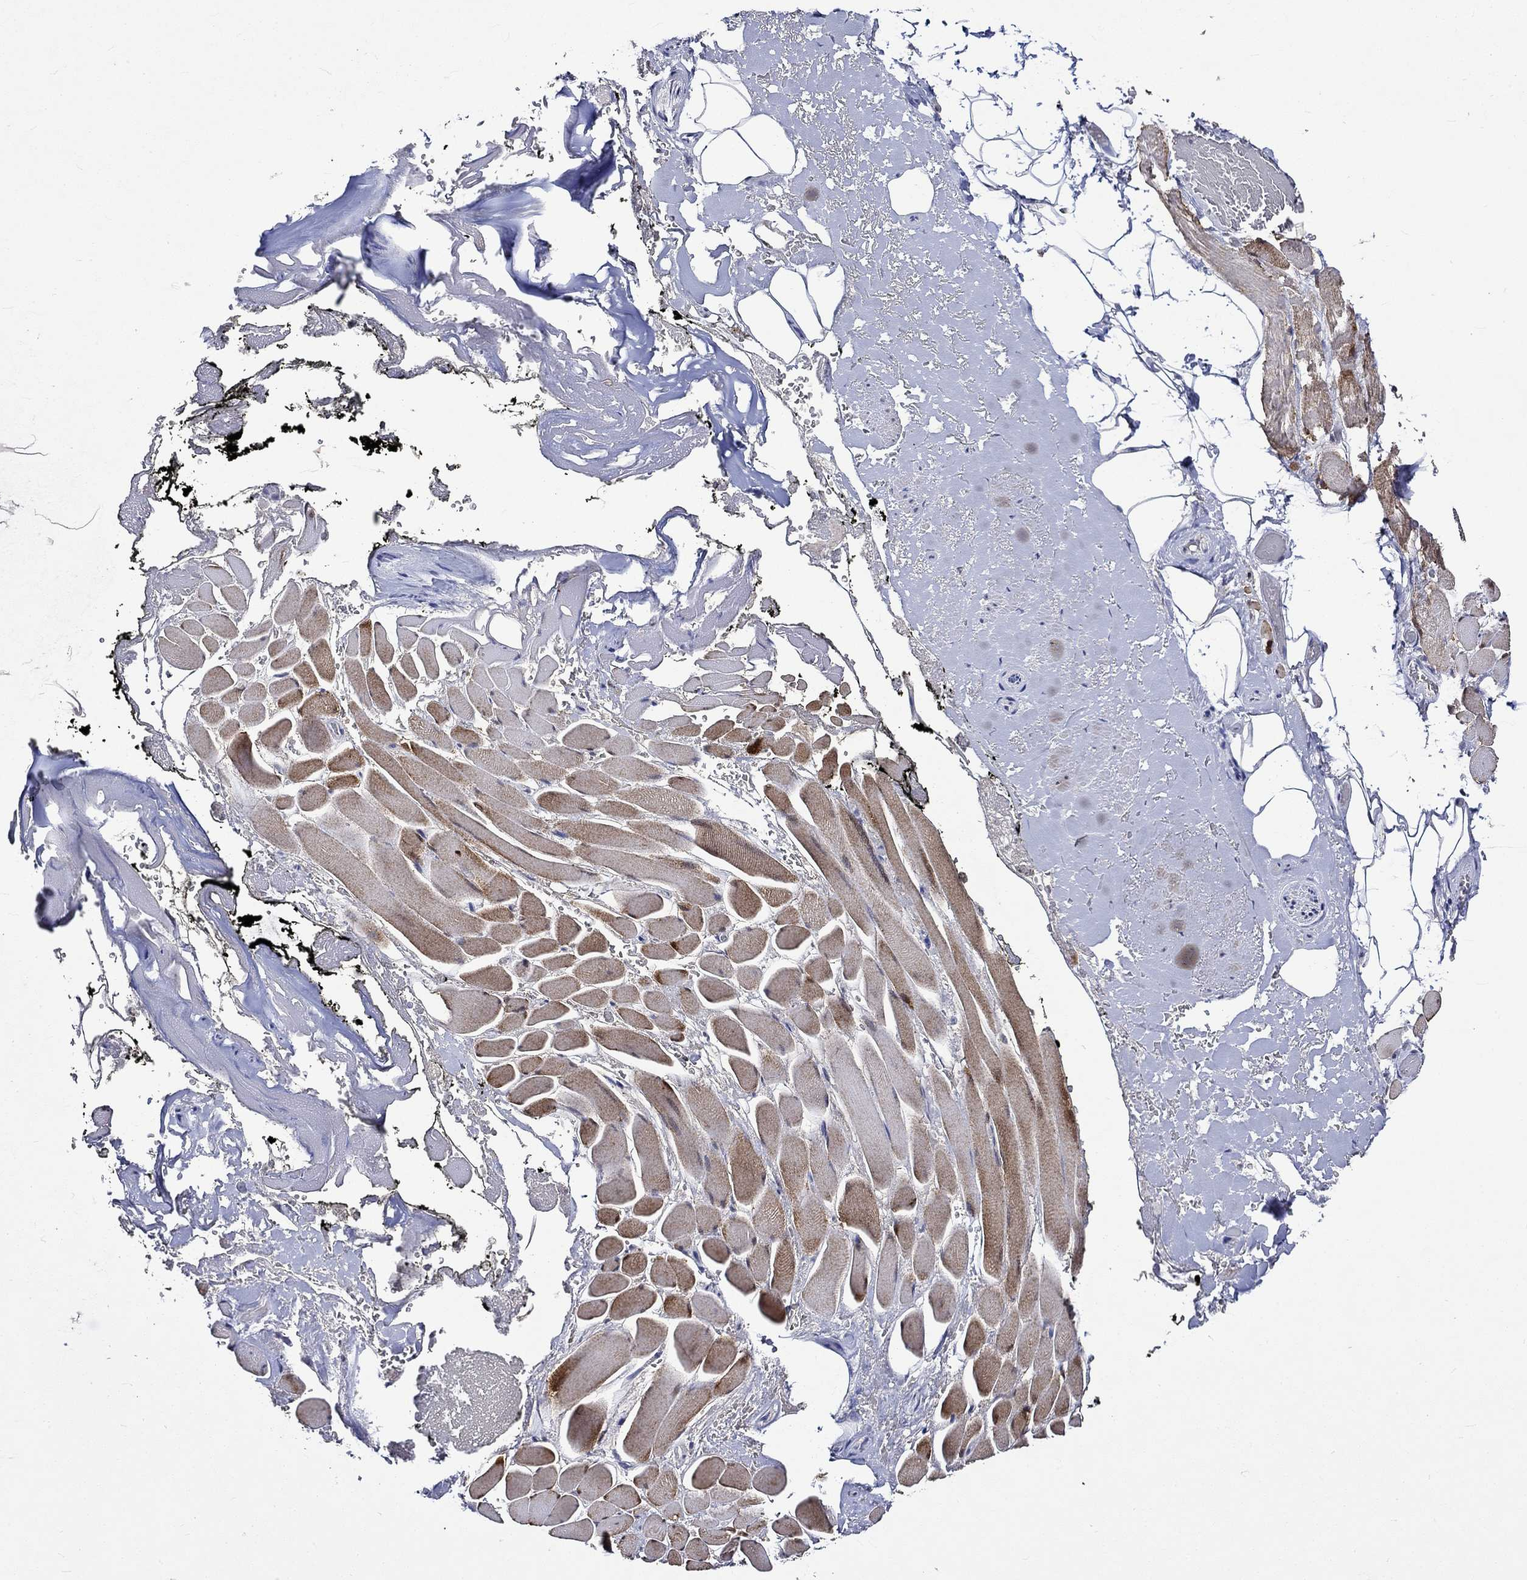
{"staining": {"intensity": "negative", "quantity": "none", "location": "none"}, "tissue": "adipose tissue", "cell_type": "Adipocytes", "image_type": "normal", "snomed": [{"axis": "morphology", "description": "Normal tissue, NOS"}, {"axis": "topography", "description": "Anal"}, {"axis": "topography", "description": "Peripheral nerve tissue"}], "caption": "Immunohistochemistry micrograph of benign human adipose tissue stained for a protein (brown), which demonstrates no expression in adipocytes. (DAB immunohistochemistry visualized using brightfield microscopy, high magnification).", "gene": "CRYAB", "patient": {"sex": "male", "age": 53}}